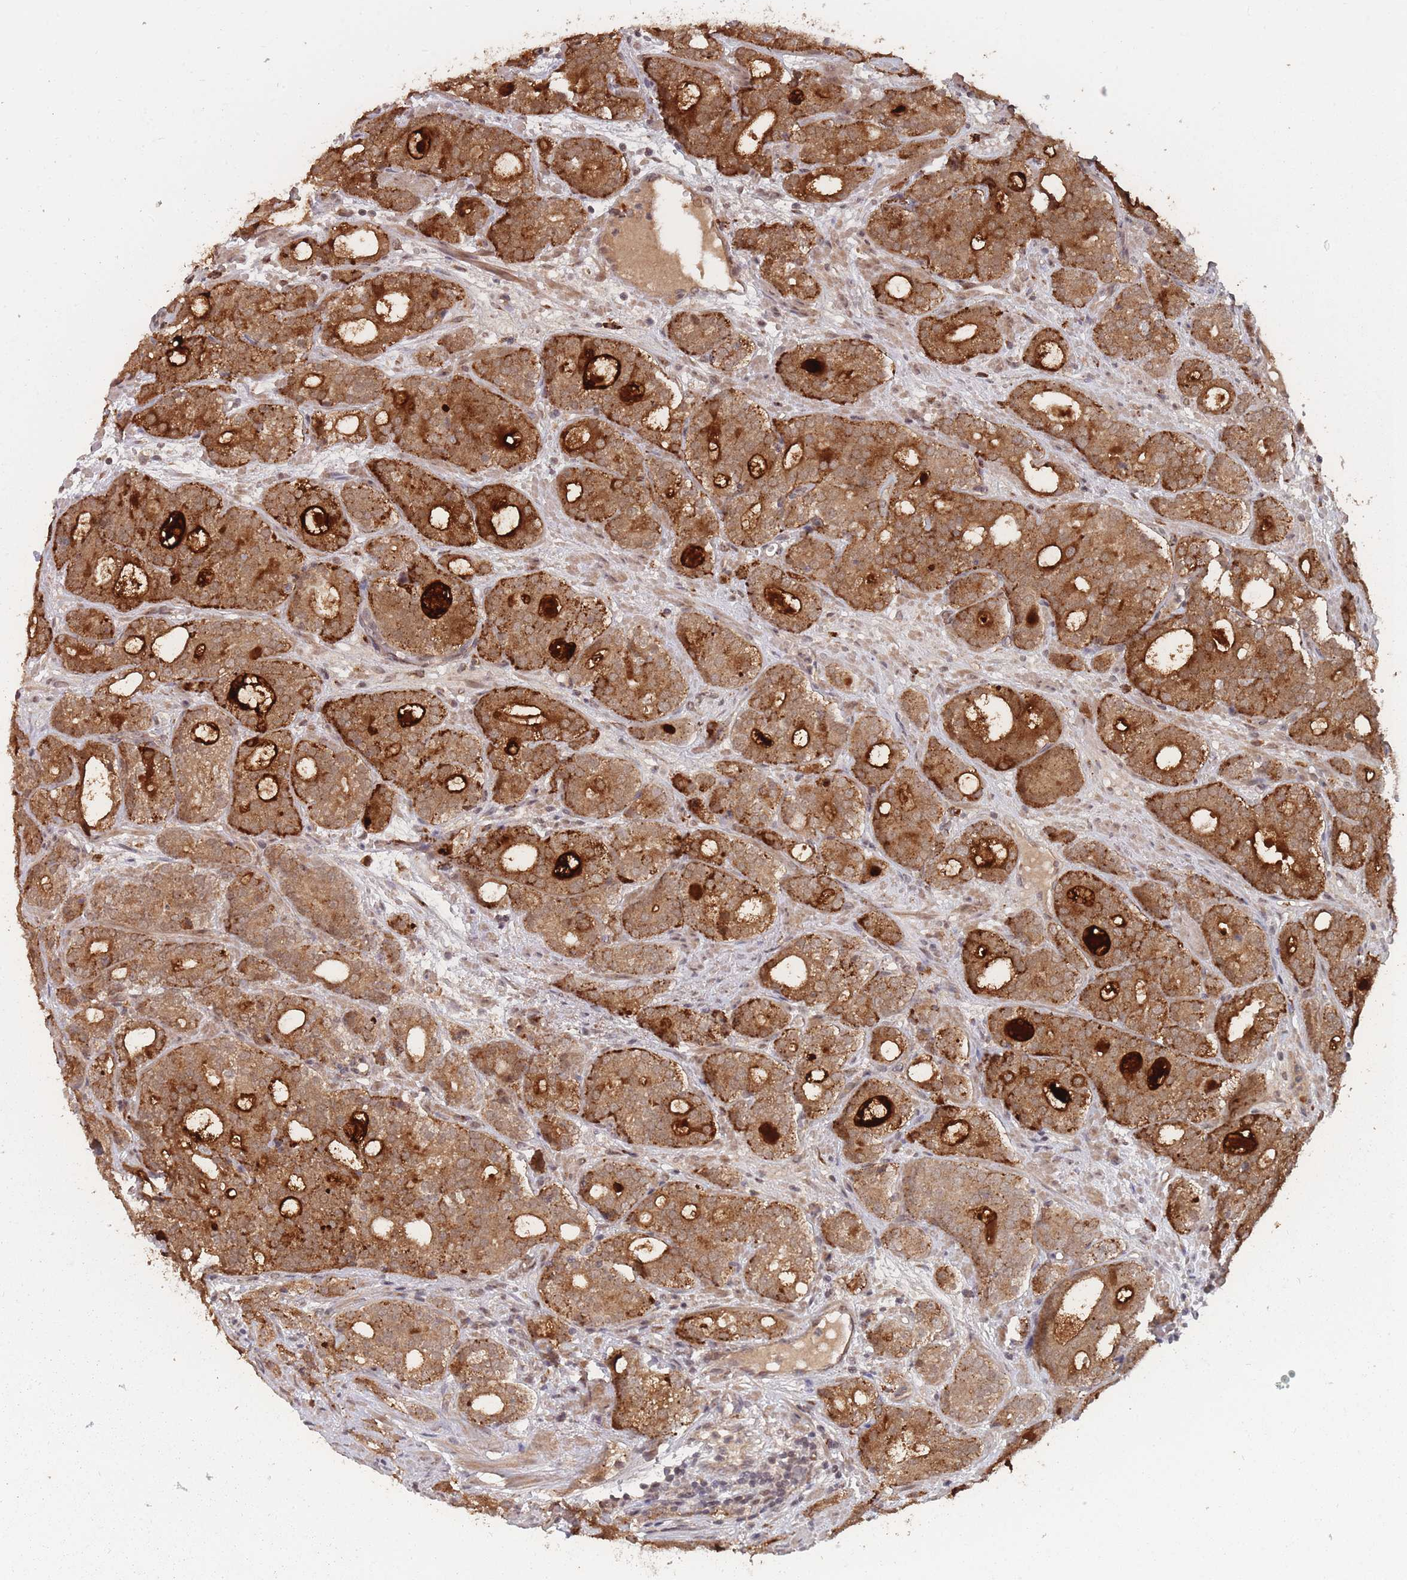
{"staining": {"intensity": "moderate", "quantity": ">75%", "location": "cytoplasmic/membranous"}, "tissue": "prostate cancer", "cell_type": "Tumor cells", "image_type": "cancer", "snomed": [{"axis": "morphology", "description": "Adenocarcinoma, High grade"}, {"axis": "topography", "description": "Prostate"}], "caption": "Moderate cytoplasmic/membranous staining for a protein is seen in about >75% of tumor cells of prostate cancer using immunohistochemistry (IHC).", "gene": "CNTRL", "patient": {"sex": "male", "age": 64}}